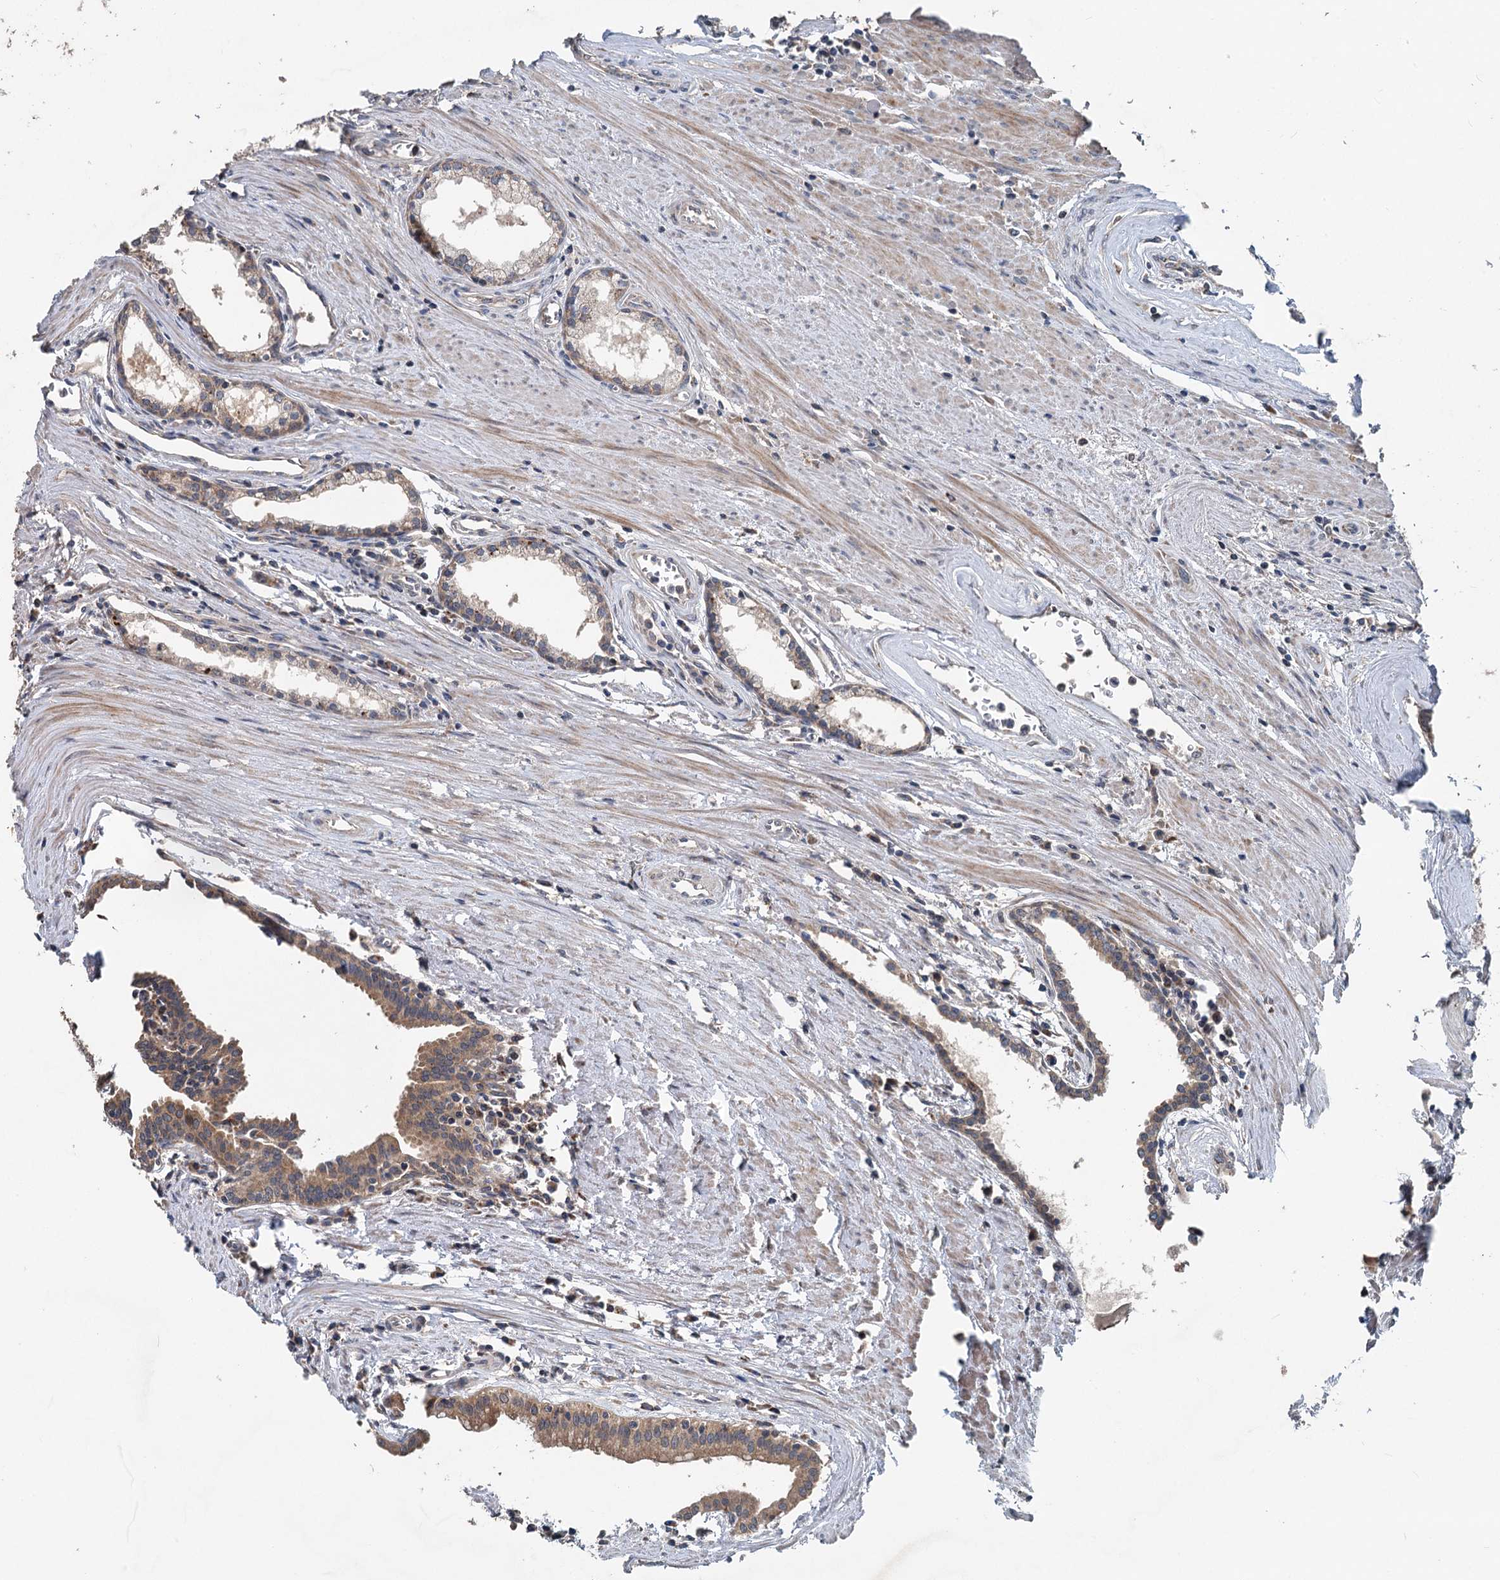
{"staining": {"intensity": "weak", "quantity": "25%-75%", "location": "cytoplasmic/membranous"}, "tissue": "prostate cancer", "cell_type": "Tumor cells", "image_type": "cancer", "snomed": [{"axis": "morphology", "description": "Adenocarcinoma, High grade"}, {"axis": "topography", "description": "Prostate"}], "caption": "A high-resolution micrograph shows IHC staining of adenocarcinoma (high-grade) (prostate), which reveals weak cytoplasmic/membranous positivity in approximately 25%-75% of tumor cells.", "gene": "OTUB1", "patient": {"sex": "male", "age": 68}}